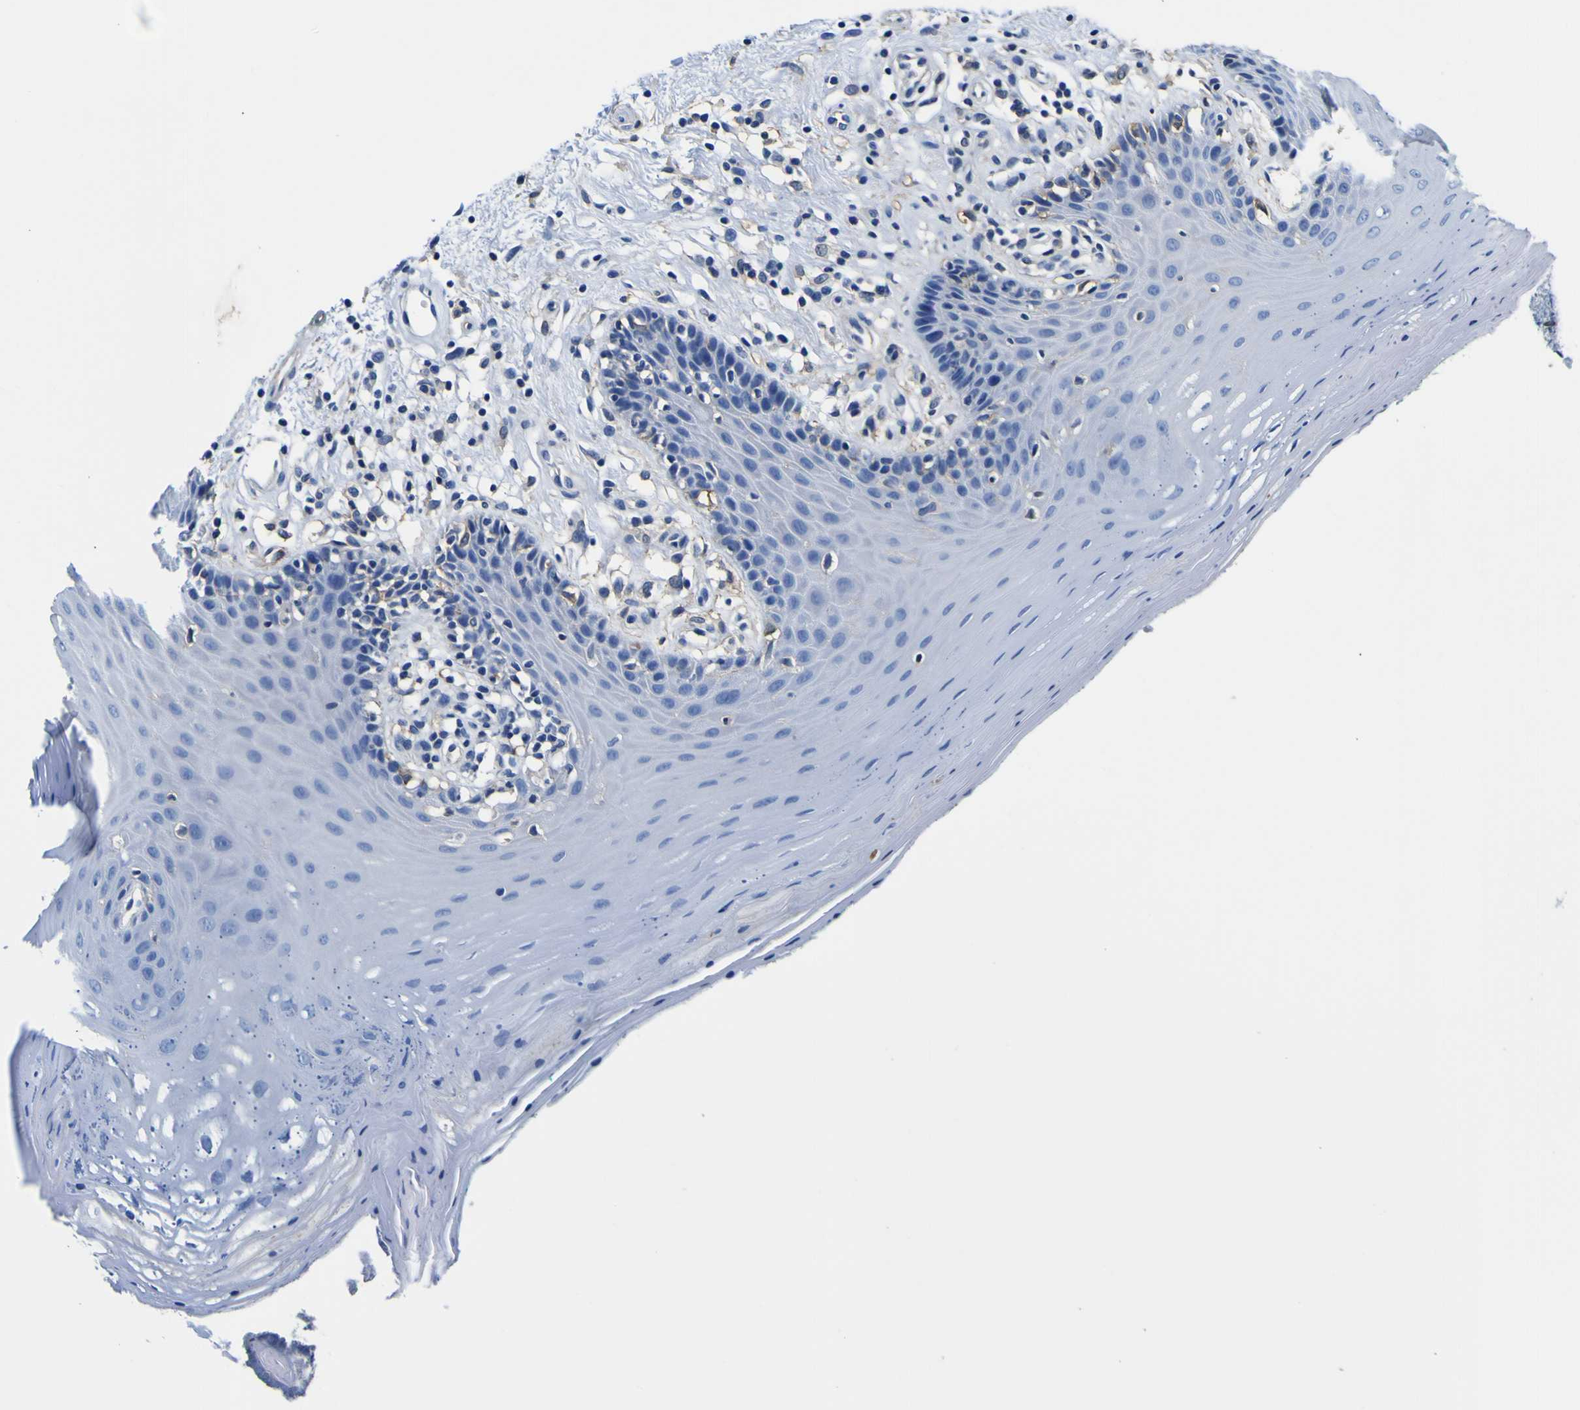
{"staining": {"intensity": "negative", "quantity": "none", "location": "none"}, "tissue": "oral mucosa", "cell_type": "Squamous epithelial cells", "image_type": "normal", "snomed": [{"axis": "morphology", "description": "Normal tissue, NOS"}, {"axis": "topography", "description": "Skeletal muscle"}, {"axis": "topography", "description": "Oral tissue"}], "caption": "Immunohistochemical staining of benign human oral mucosa displays no significant positivity in squamous epithelial cells.", "gene": "PXDN", "patient": {"sex": "male", "age": 58}}